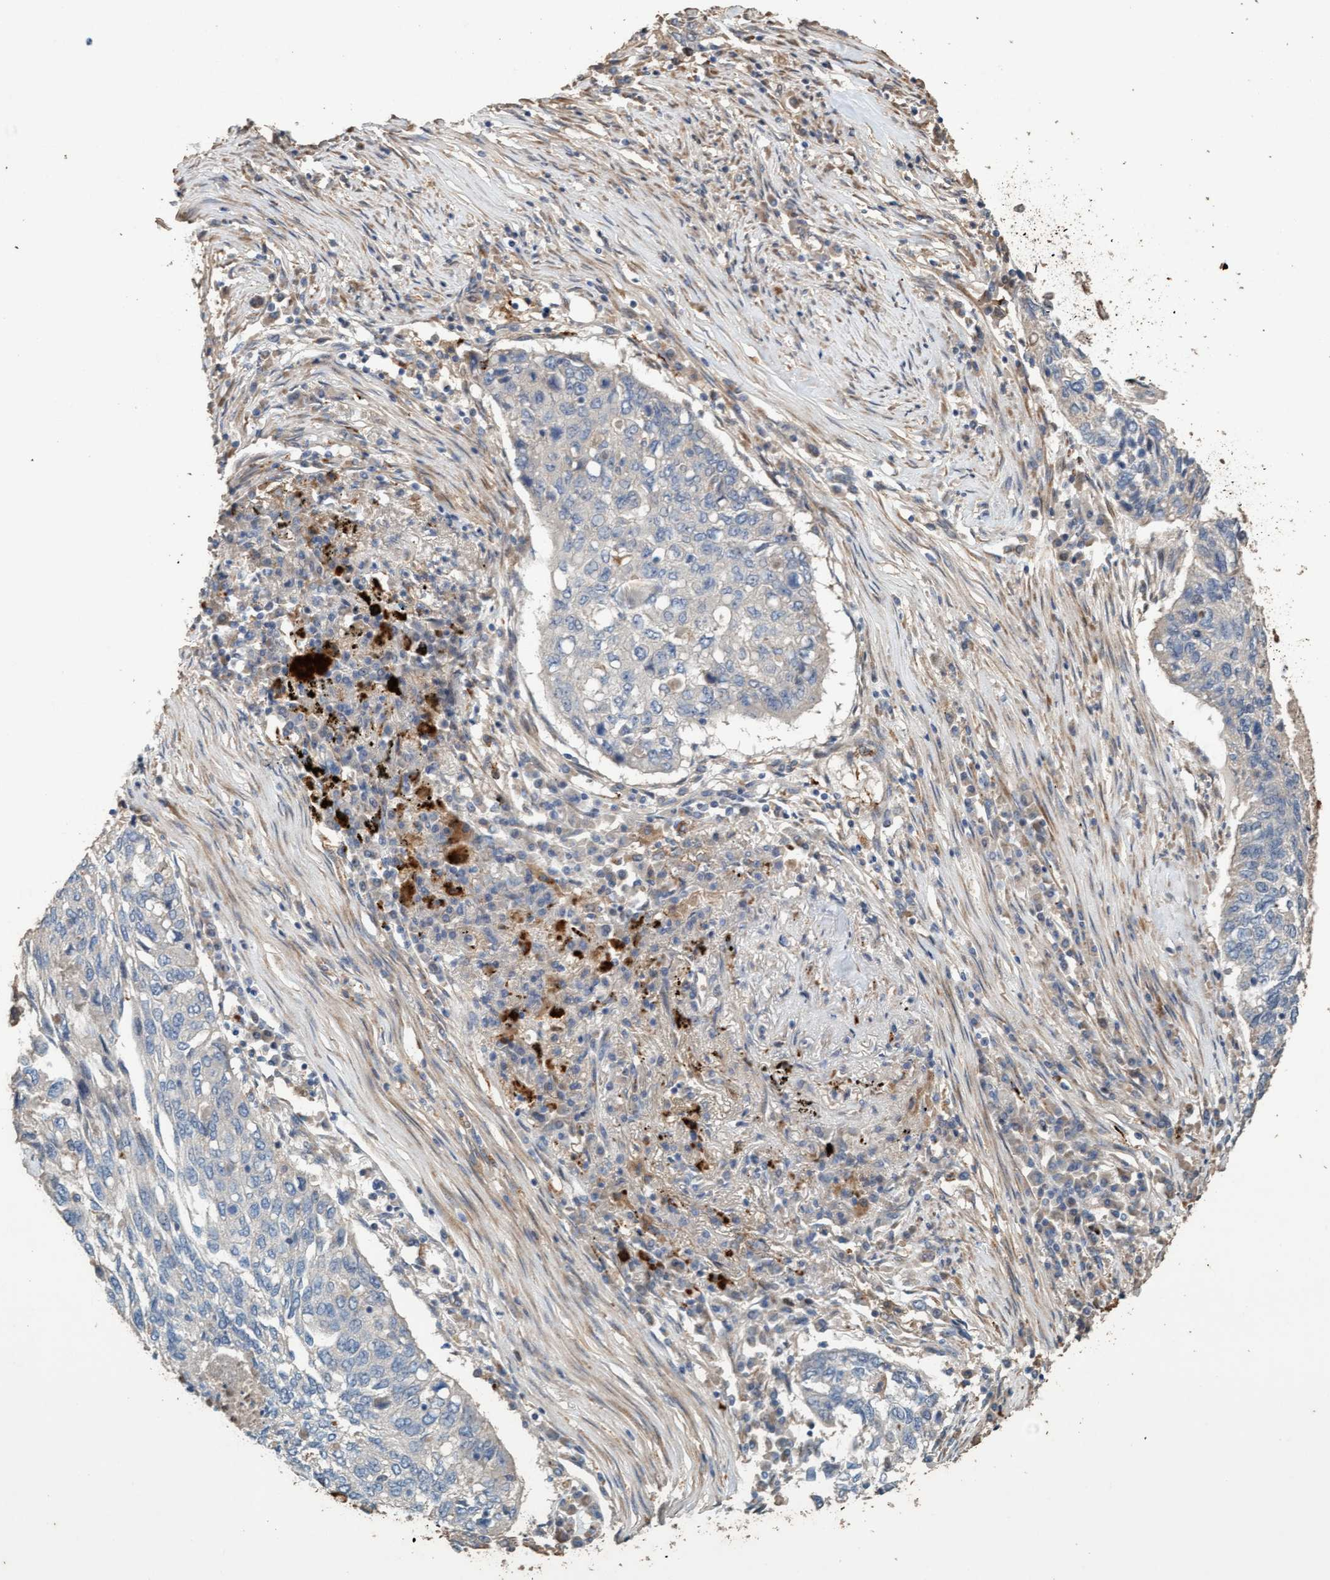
{"staining": {"intensity": "negative", "quantity": "none", "location": "none"}, "tissue": "lung cancer", "cell_type": "Tumor cells", "image_type": "cancer", "snomed": [{"axis": "morphology", "description": "Squamous cell carcinoma, NOS"}, {"axis": "topography", "description": "Lung"}], "caption": "The image reveals no significant positivity in tumor cells of lung cancer (squamous cell carcinoma).", "gene": "LONRF1", "patient": {"sex": "female", "age": 63}}